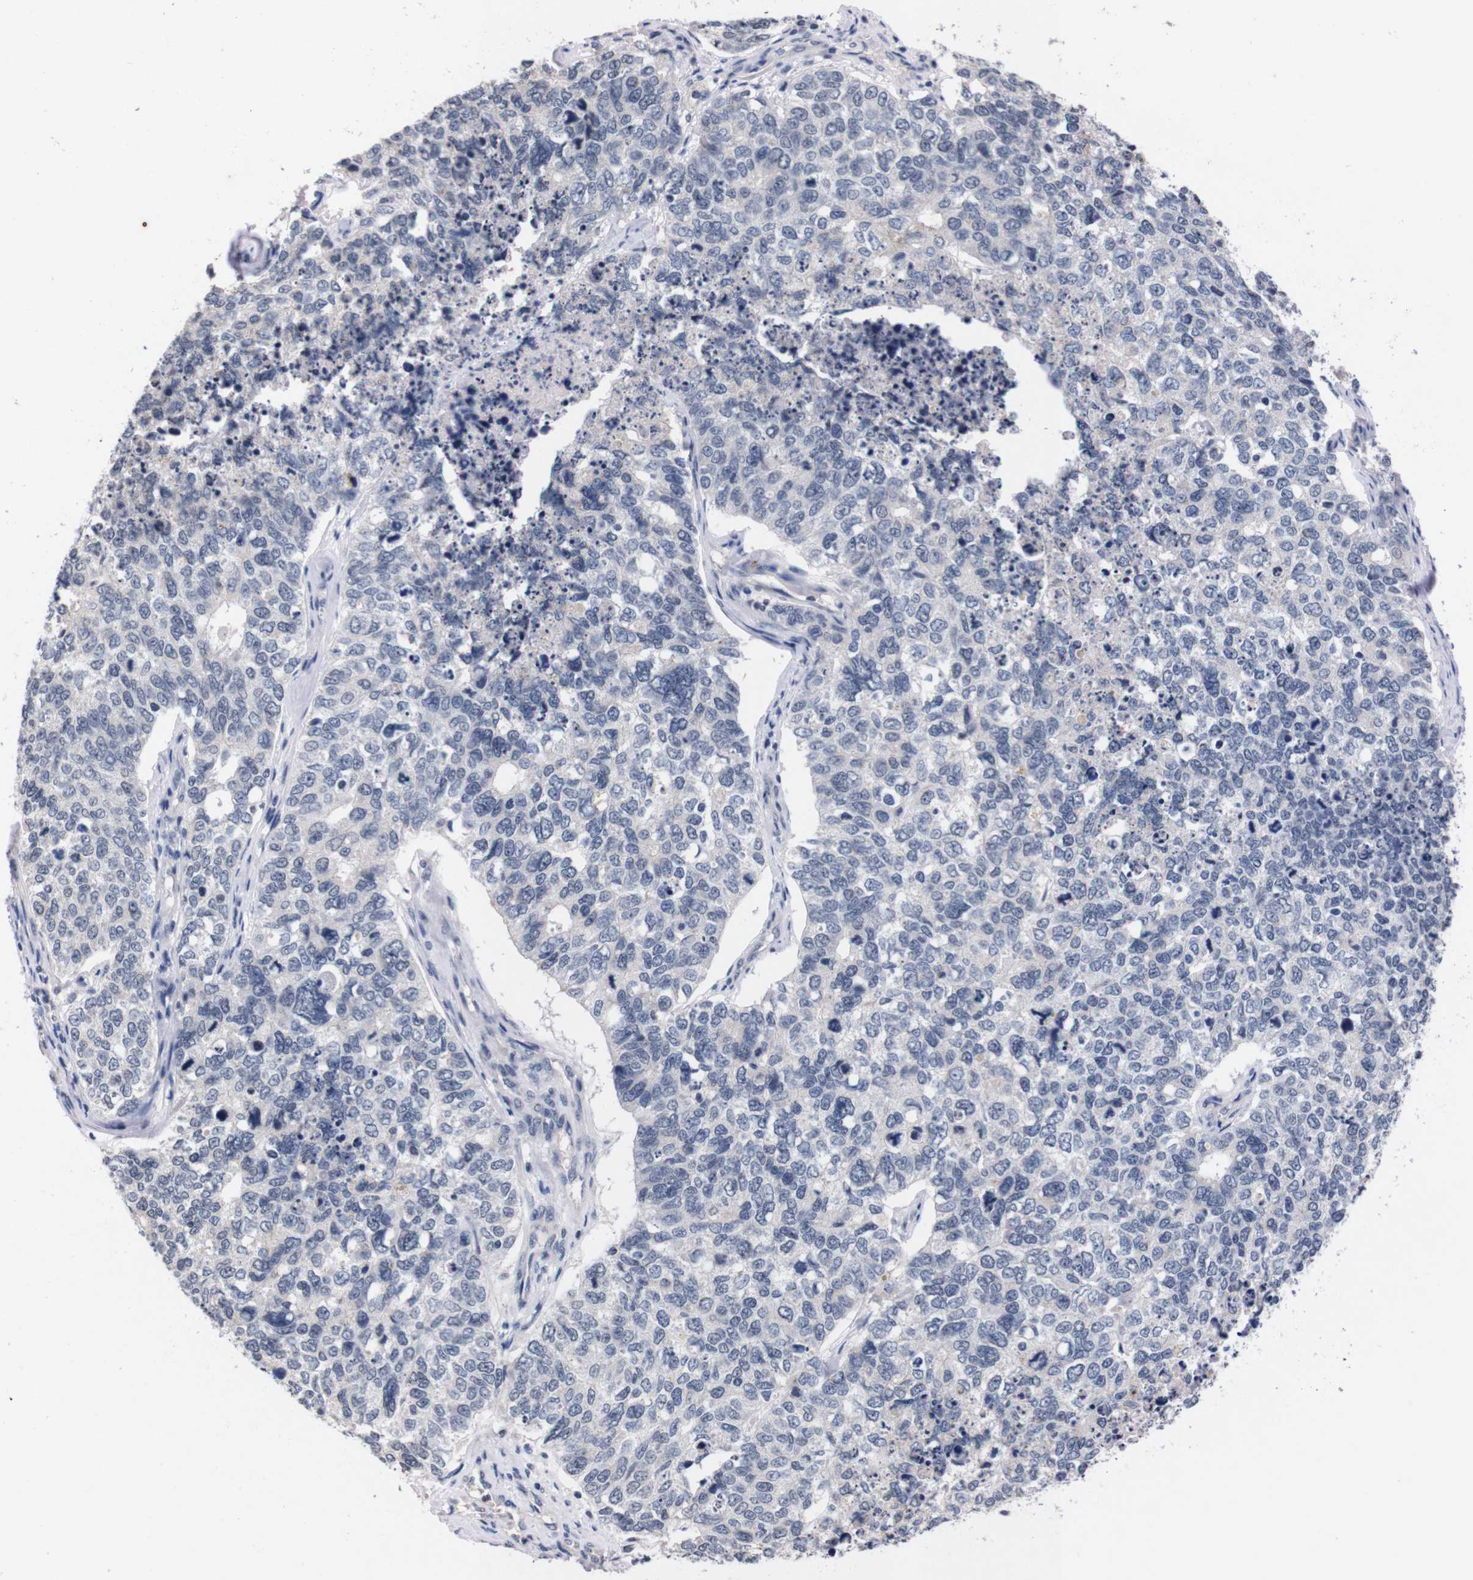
{"staining": {"intensity": "negative", "quantity": "none", "location": "none"}, "tissue": "cervical cancer", "cell_type": "Tumor cells", "image_type": "cancer", "snomed": [{"axis": "morphology", "description": "Squamous cell carcinoma, NOS"}, {"axis": "topography", "description": "Cervix"}], "caption": "IHC histopathology image of neoplastic tissue: cervical cancer (squamous cell carcinoma) stained with DAB demonstrates no significant protein staining in tumor cells. Nuclei are stained in blue.", "gene": "TNFRSF21", "patient": {"sex": "female", "age": 63}}